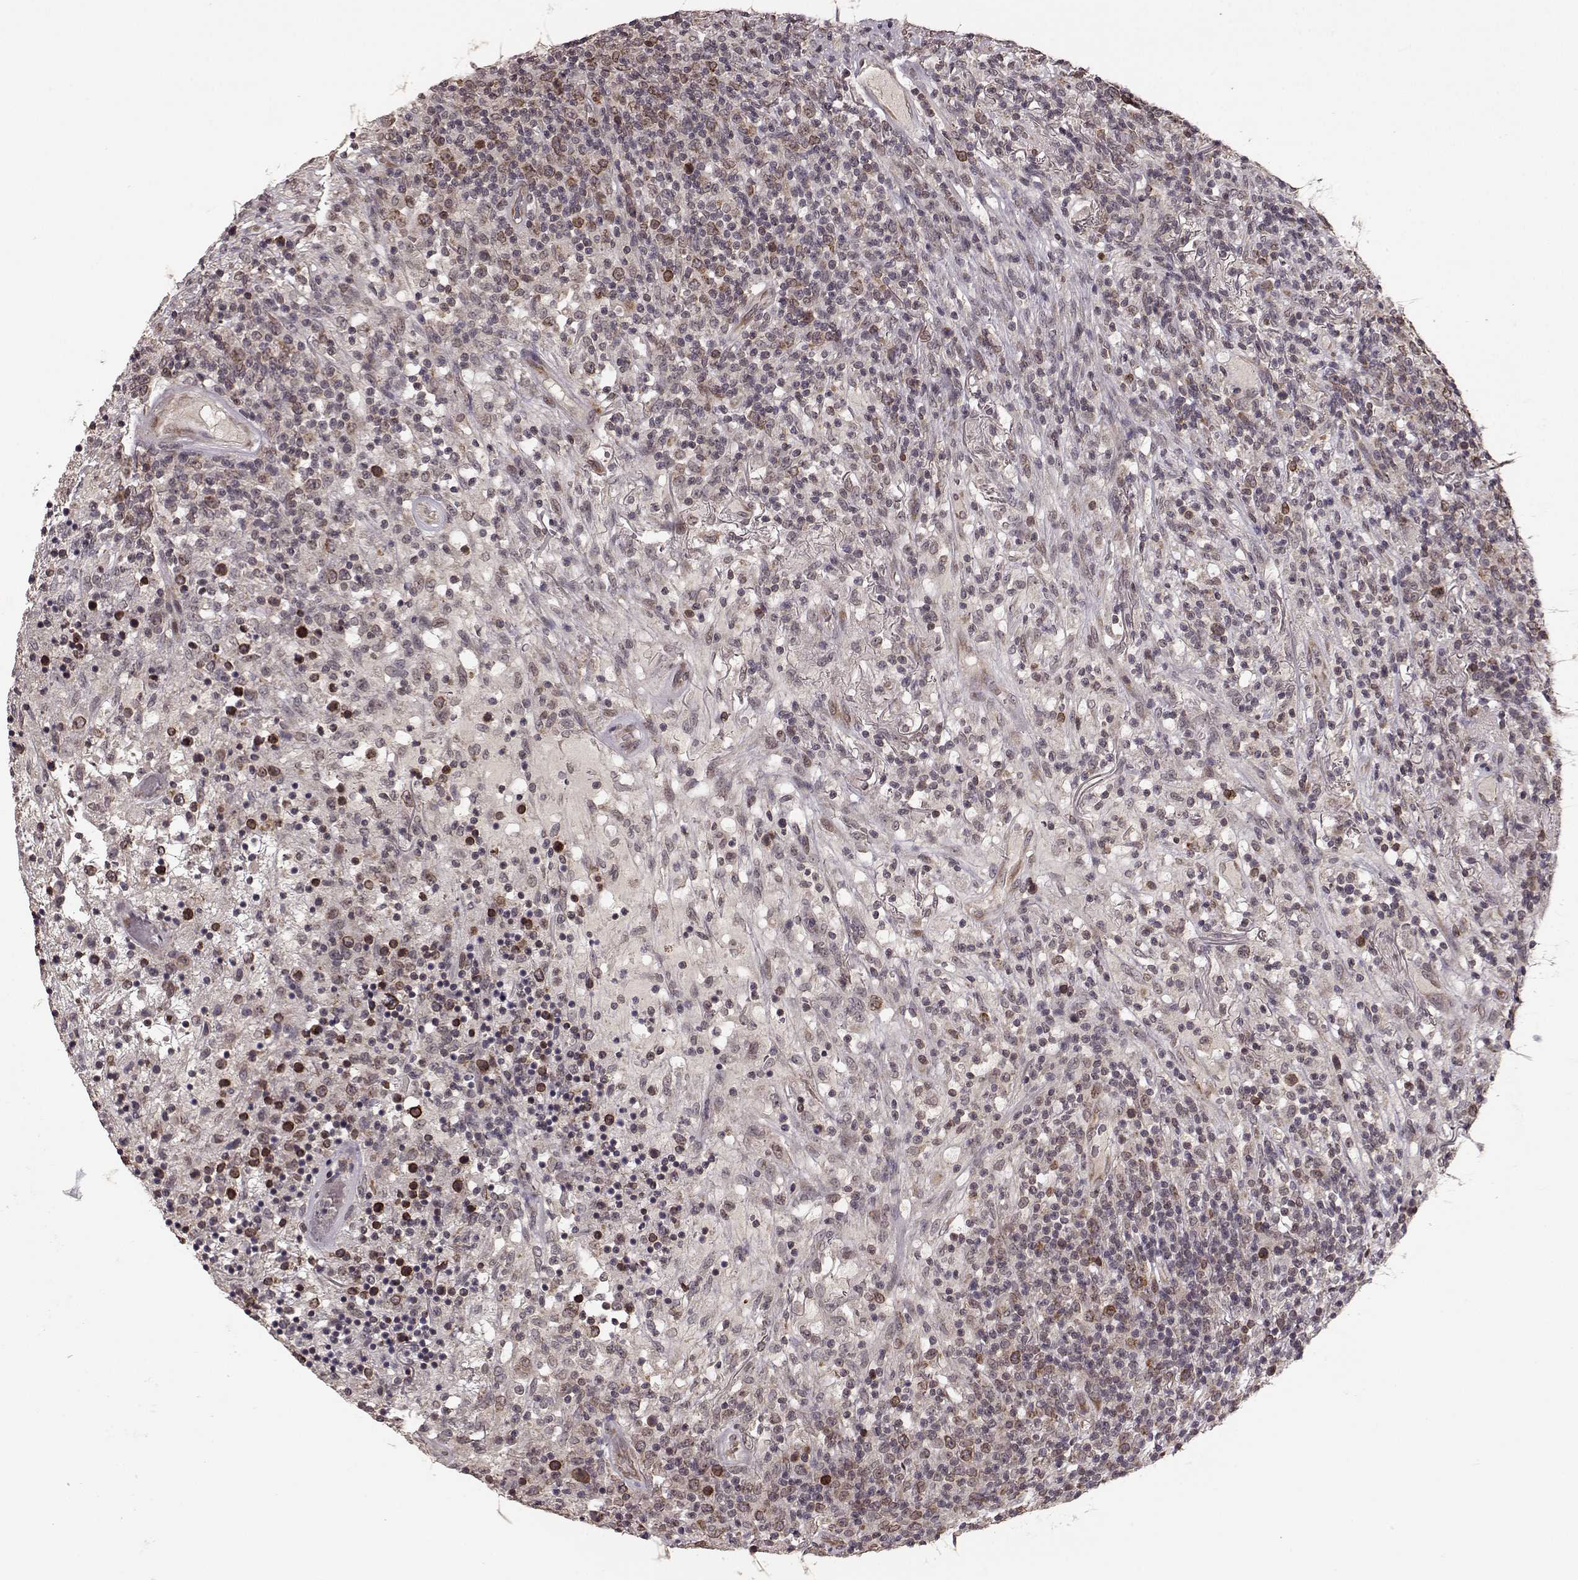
{"staining": {"intensity": "weak", "quantity": ">75%", "location": "cytoplasmic/membranous"}, "tissue": "lymphoma", "cell_type": "Tumor cells", "image_type": "cancer", "snomed": [{"axis": "morphology", "description": "Malignant lymphoma, non-Hodgkin's type, High grade"}, {"axis": "topography", "description": "Lung"}], "caption": "Immunohistochemical staining of human malignant lymphoma, non-Hodgkin's type (high-grade) shows weak cytoplasmic/membranous protein staining in approximately >75% of tumor cells.", "gene": "ELOVL5", "patient": {"sex": "male", "age": 79}}